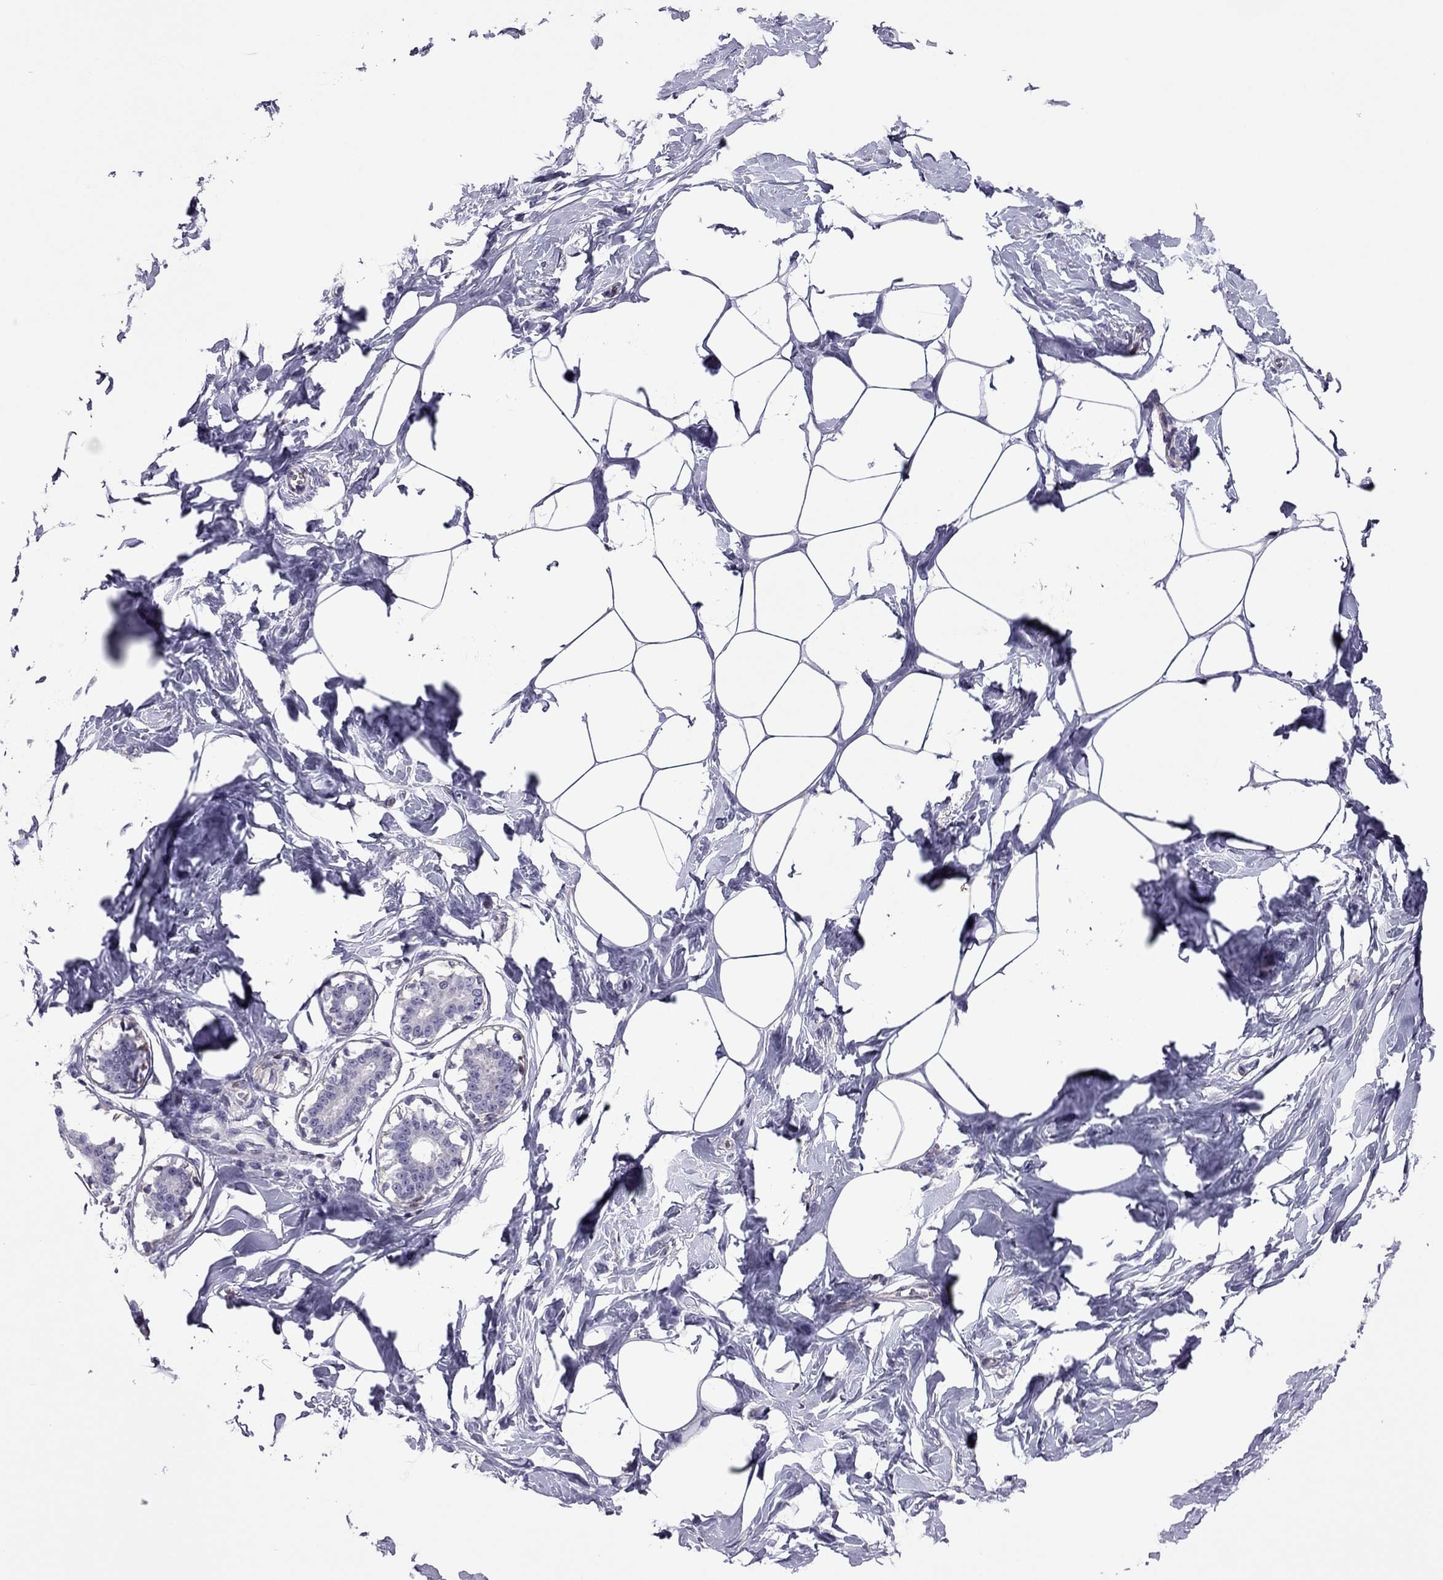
{"staining": {"intensity": "negative", "quantity": "none", "location": "none"}, "tissue": "breast", "cell_type": "Adipocytes", "image_type": "normal", "snomed": [{"axis": "morphology", "description": "Normal tissue, NOS"}, {"axis": "morphology", "description": "Lobular carcinoma, in situ"}, {"axis": "topography", "description": "Breast"}], "caption": "Human breast stained for a protein using IHC demonstrates no staining in adipocytes.", "gene": "SLC16A8", "patient": {"sex": "female", "age": 35}}